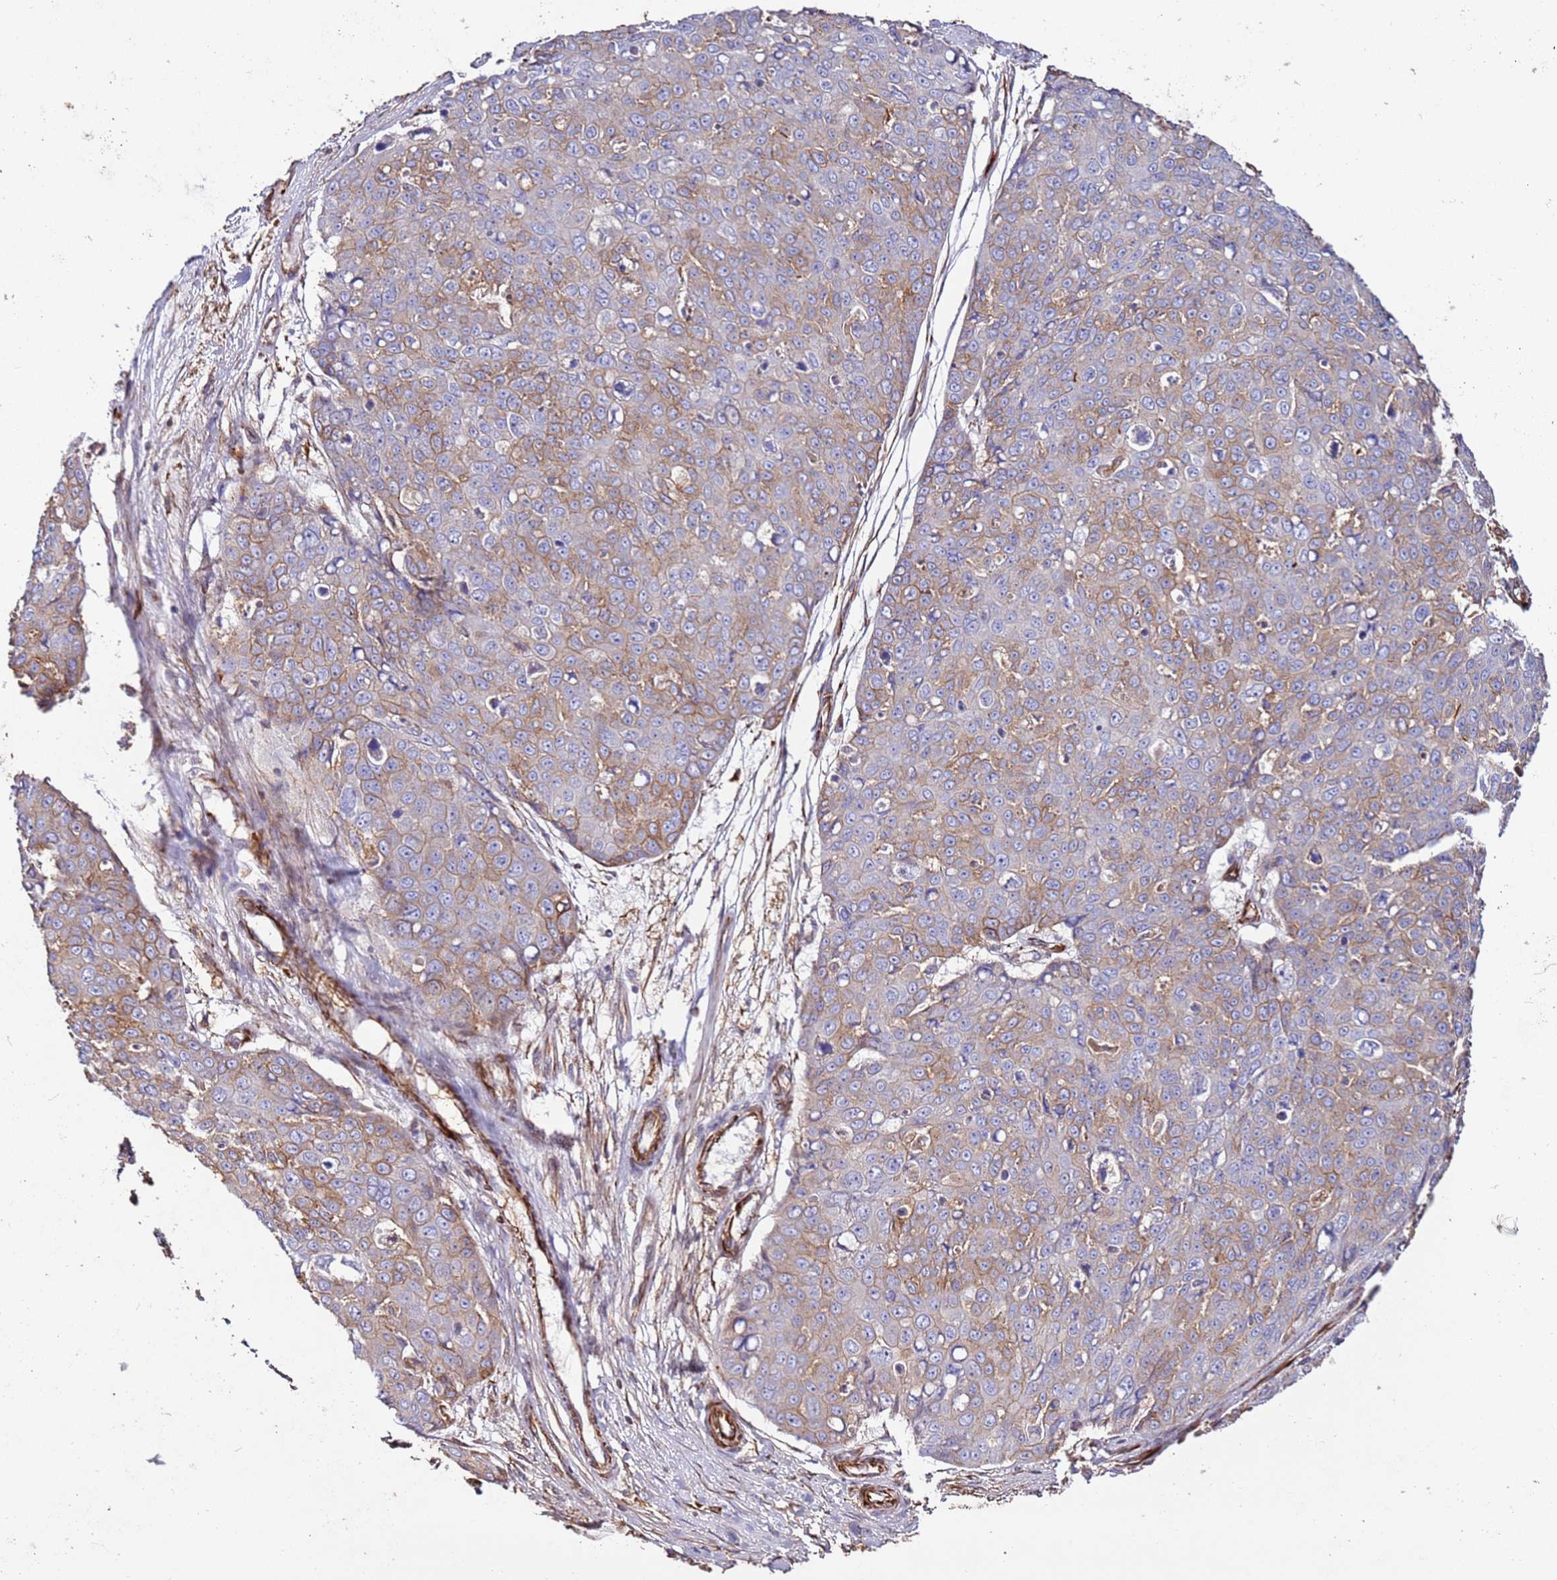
{"staining": {"intensity": "weak", "quantity": "25%-75%", "location": "cytoplasmic/membranous"}, "tissue": "skin cancer", "cell_type": "Tumor cells", "image_type": "cancer", "snomed": [{"axis": "morphology", "description": "Squamous cell carcinoma, NOS"}, {"axis": "topography", "description": "Skin"}], "caption": "IHC image of neoplastic tissue: human skin cancer stained using immunohistochemistry (IHC) displays low levels of weak protein expression localized specifically in the cytoplasmic/membranous of tumor cells, appearing as a cytoplasmic/membranous brown color.", "gene": "MRGPRE", "patient": {"sex": "male", "age": 71}}